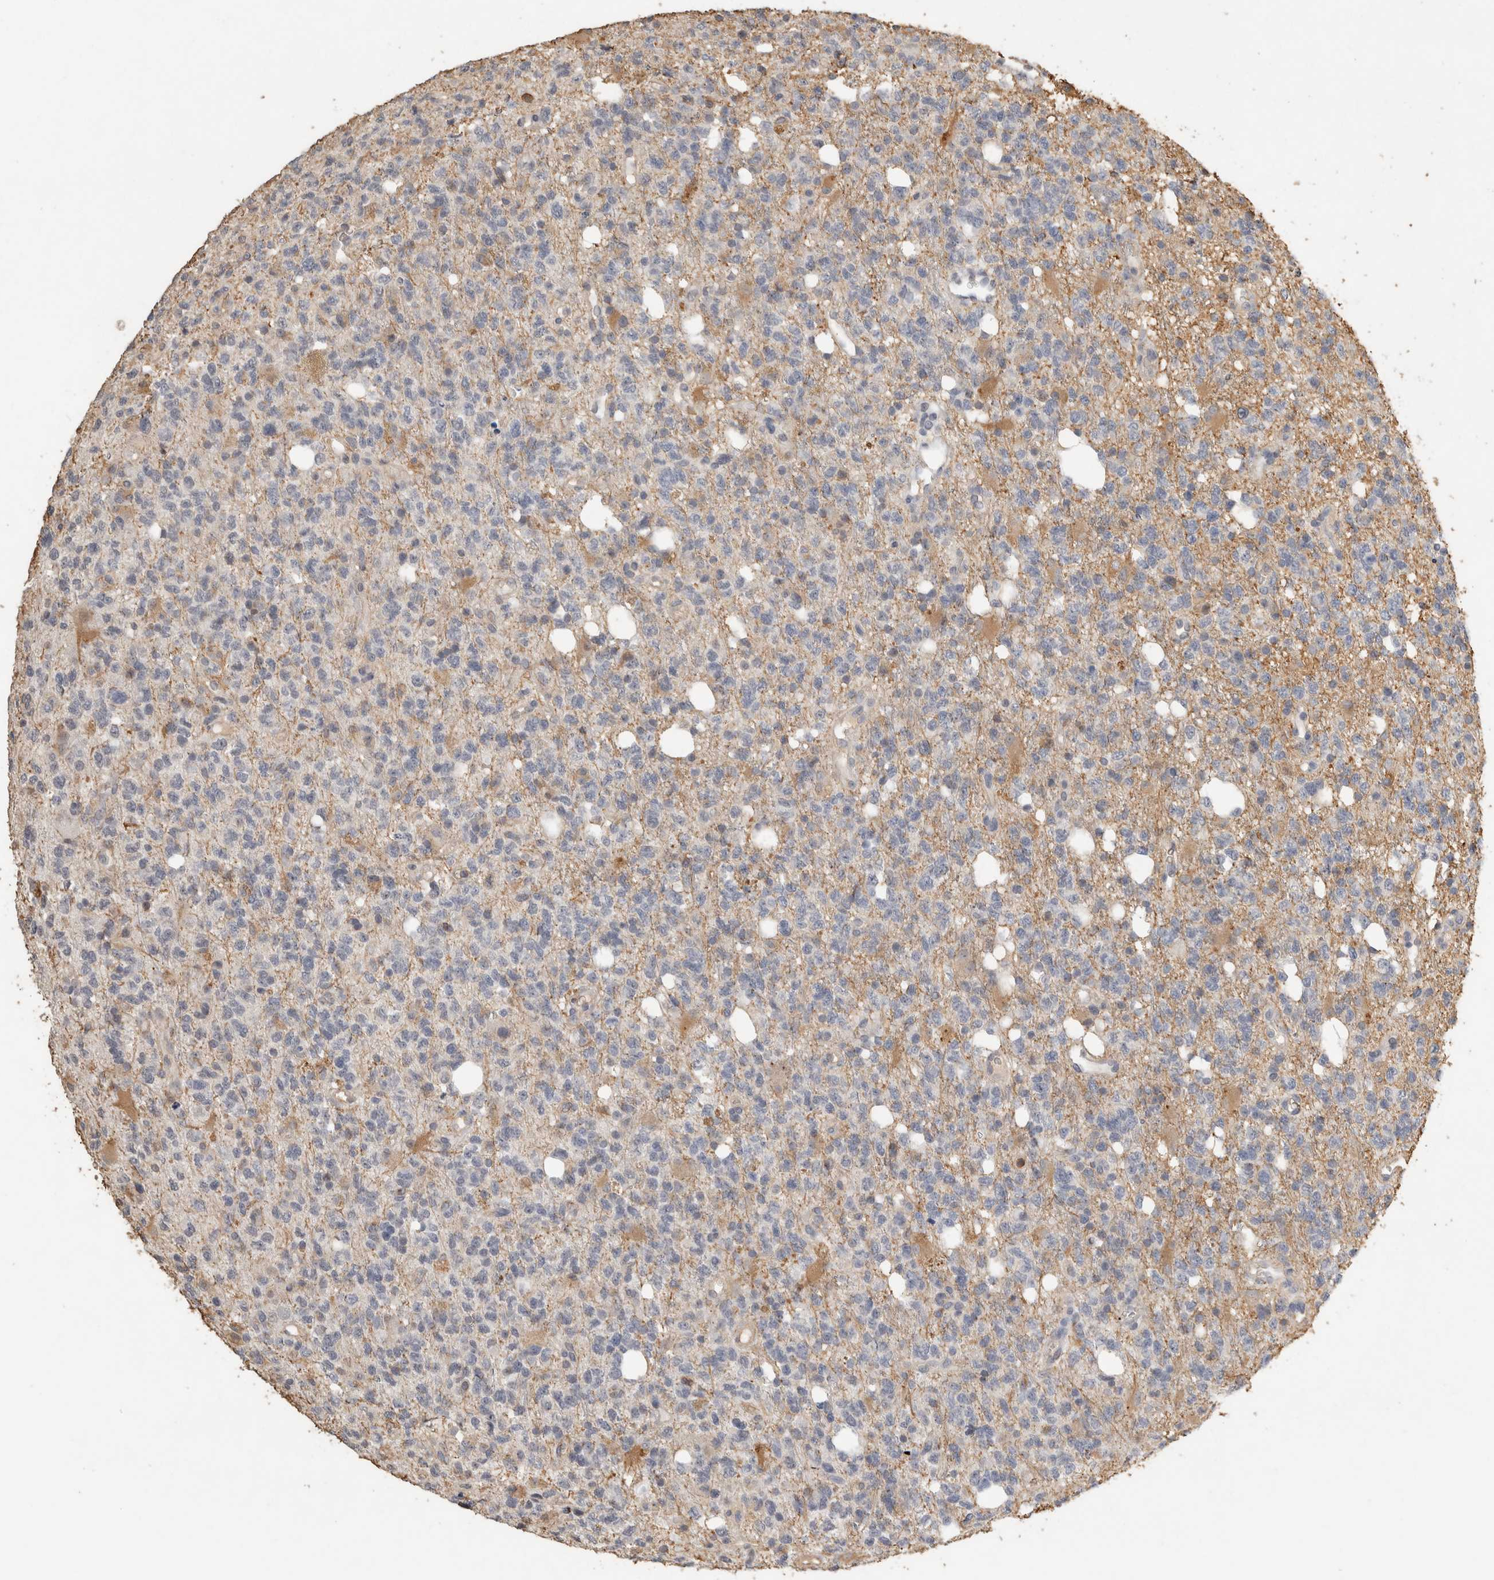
{"staining": {"intensity": "negative", "quantity": "none", "location": "none"}, "tissue": "glioma", "cell_type": "Tumor cells", "image_type": "cancer", "snomed": [{"axis": "morphology", "description": "Glioma, malignant, High grade"}, {"axis": "topography", "description": "Brain"}], "caption": "An immunohistochemistry micrograph of glioma is shown. There is no staining in tumor cells of glioma.", "gene": "REPS2", "patient": {"sex": "female", "age": 62}}